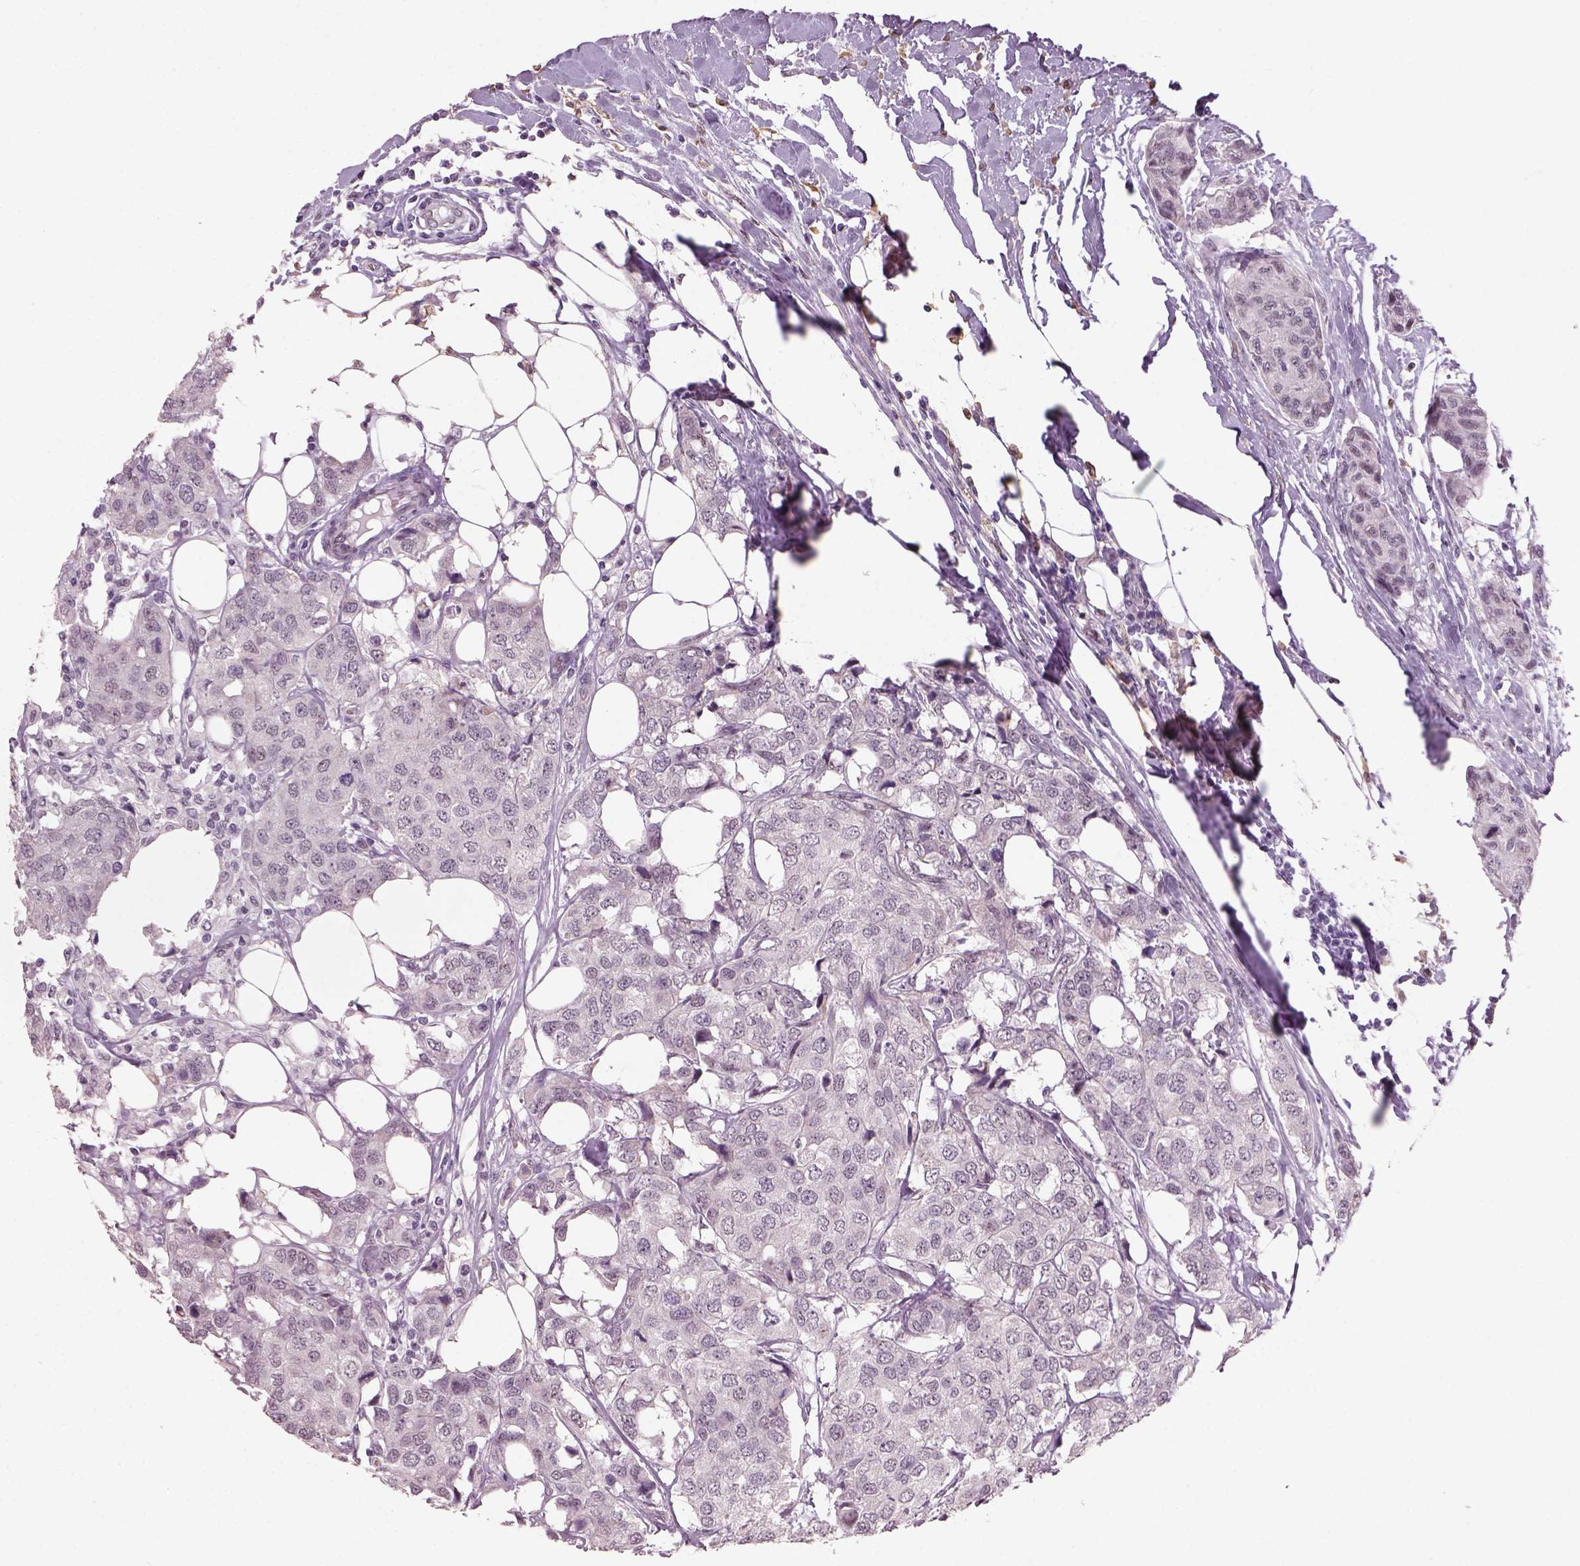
{"staining": {"intensity": "negative", "quantity": "none", "location": "none"}, "tissue": "breast cancer", "cell_type": "Tumor cells", "image_type": "cancer", "snomed": [{"axis": "morphology", "description": "Duct carcinoma"}, {"axis": "topography", "description": "Breast"}], "caption": "Tumor cells are negative for protein expression in human breast cancer (intraductal carcinoma).", "gene": "NAT8", "patient": {"sex": "female", "age": 80}}